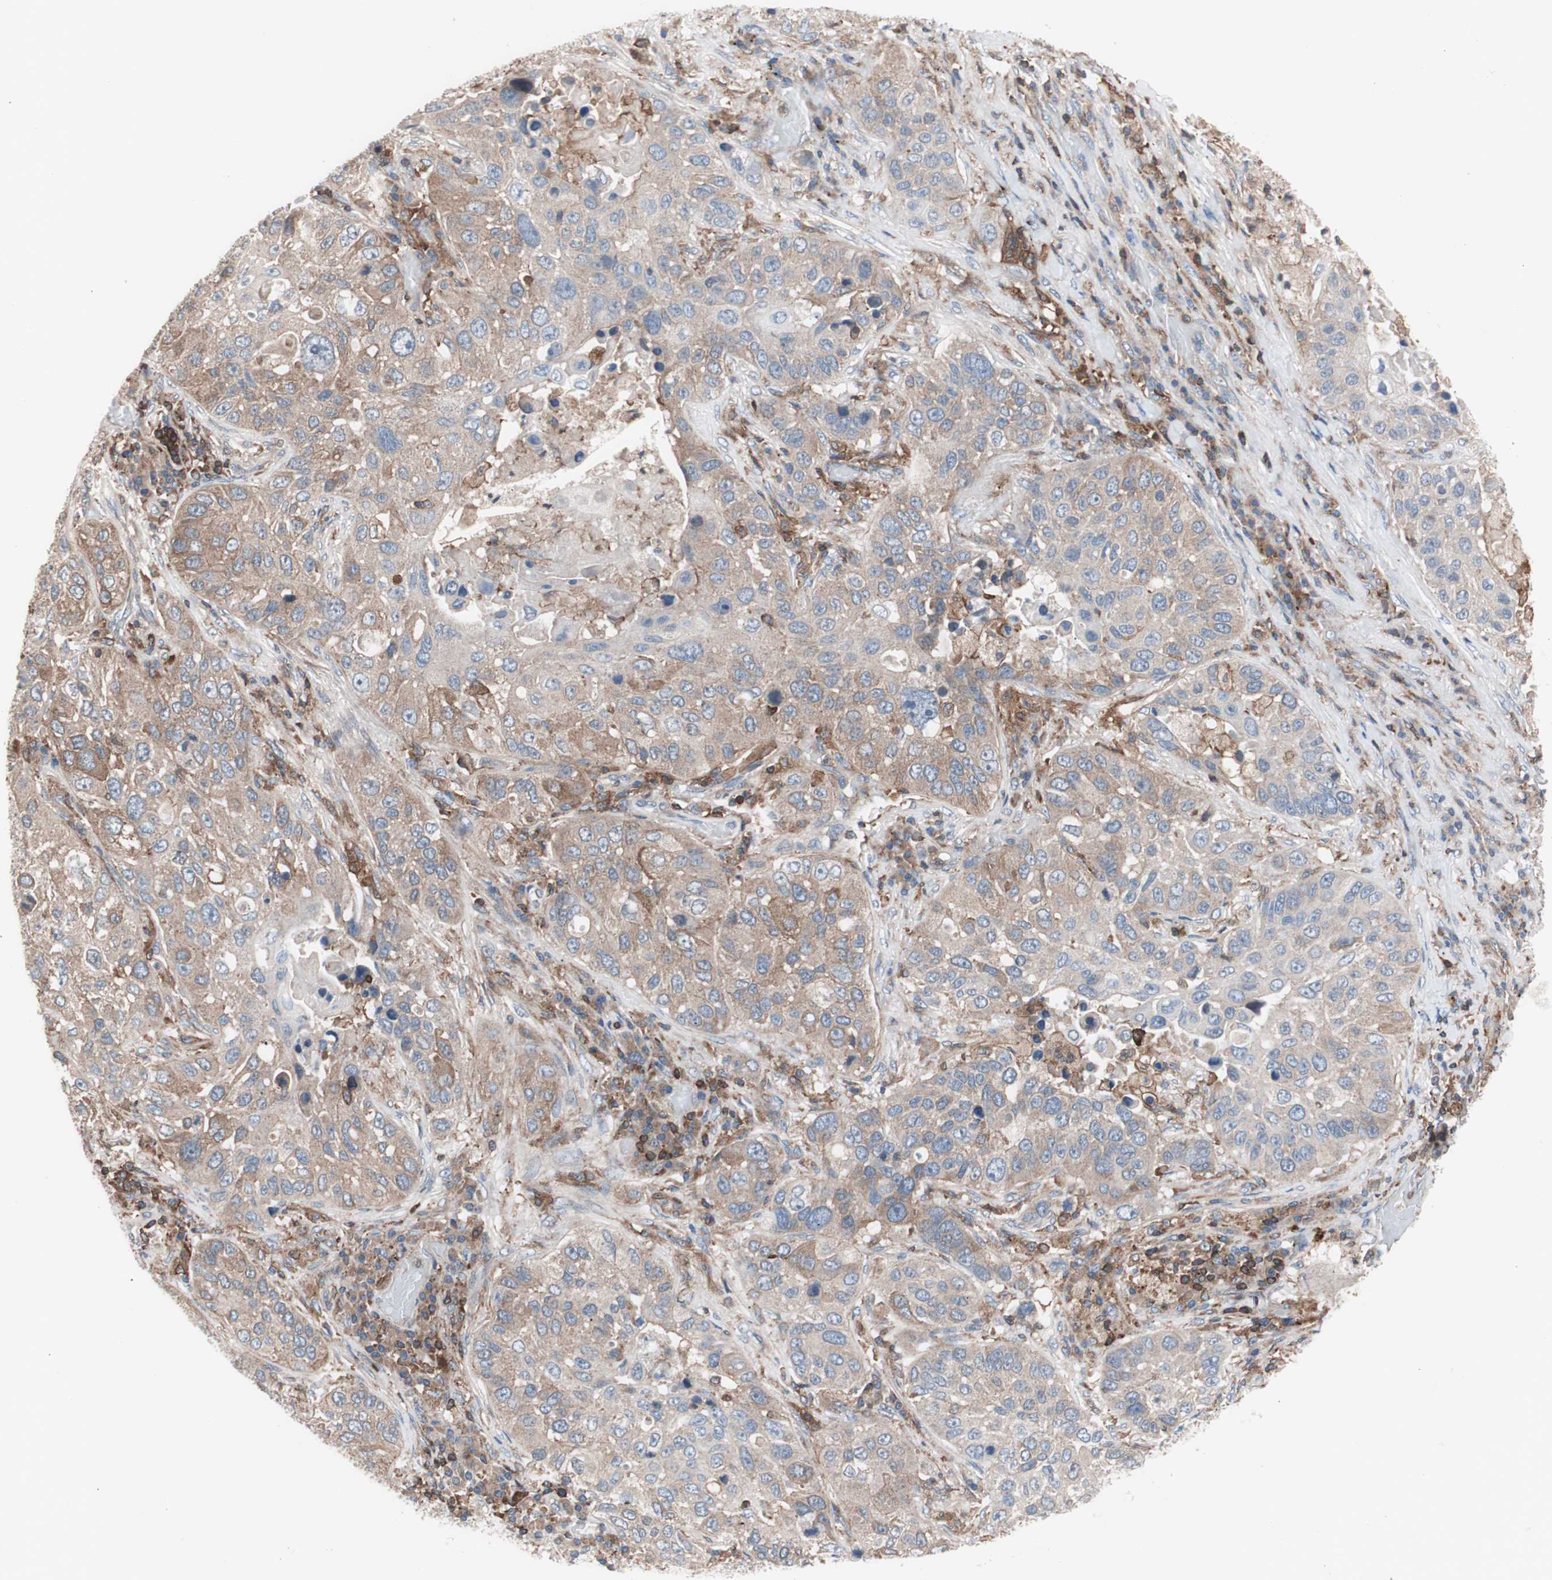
{"staining": {"intensity": "moderate", "quantity": ">75%", "location": "cytoplasmic/membranous"}, "tissue": "lung cancer", "cell_type": "Tumor cells", "image_type": "cancer", "snomed": [{"axis": "morphology", "description": "Squamous cell carcinoma, NOS"}, {"axis": "topography", "description": "Lung"}], "caption": "High-magnification brightfield microscopy of lung cancer (squamous cell carcinoma) stained with DAB (brown) and counterstained with hematoxylin (blue). tumor cells exhibit moderate cytoplasmic/membranous expression is present in approximately>75% of cells. Using DAB (3,3'-diaminobenzidine) (brown) and hematoxylin (blue) stains, captured at high magnification using brightfield microscopy.", "gene": "PIK3R1", "patient": {"sex": "male", "age": 57}}